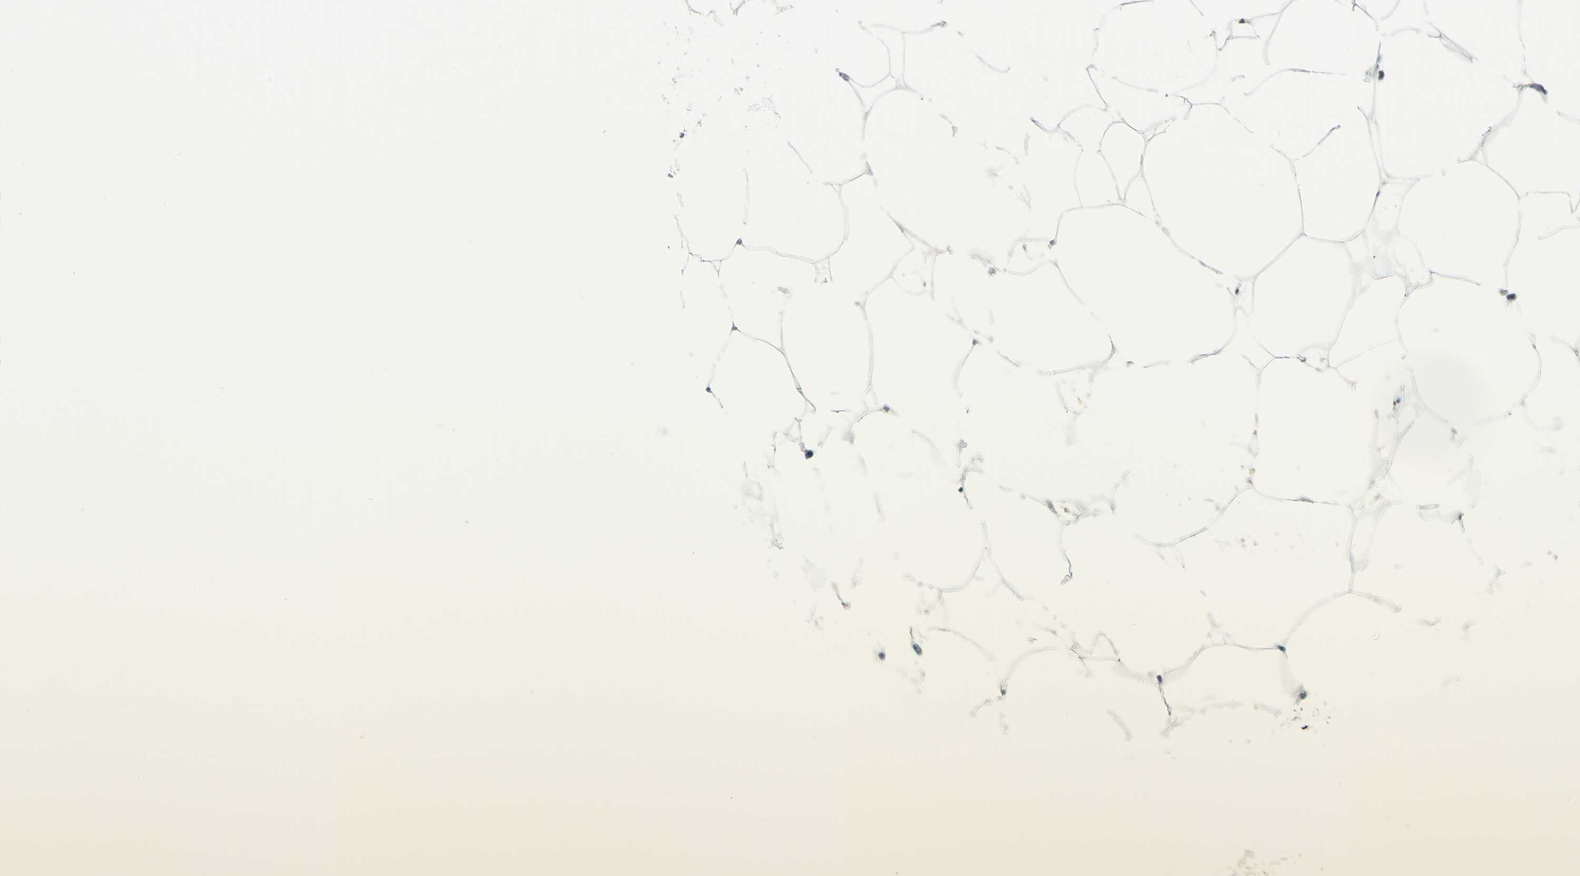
{"staining": {"intensity": "negative", "quantity": "none", "location": "none"}, "tissue": "adipose tissue", "cell_type": "Adipocytes", "image_type": "normal", "snomed": [{"axis": "morphology", "description": "Normal tissue, NOS"}, {"axis": "morphology", "description": "Duct carcinoma"}, {"axis": "topography", "description": "Breast"}, {"axis": "topography", "description": "Adipose tissue"}], "caption": "This is an immunohistochemistry (IHC) image of unremarkable adipose tissue. There is no positivity in adipocytes.", "gene": "AKR1A1", "patient": {"sex": "female", "age": 37}}